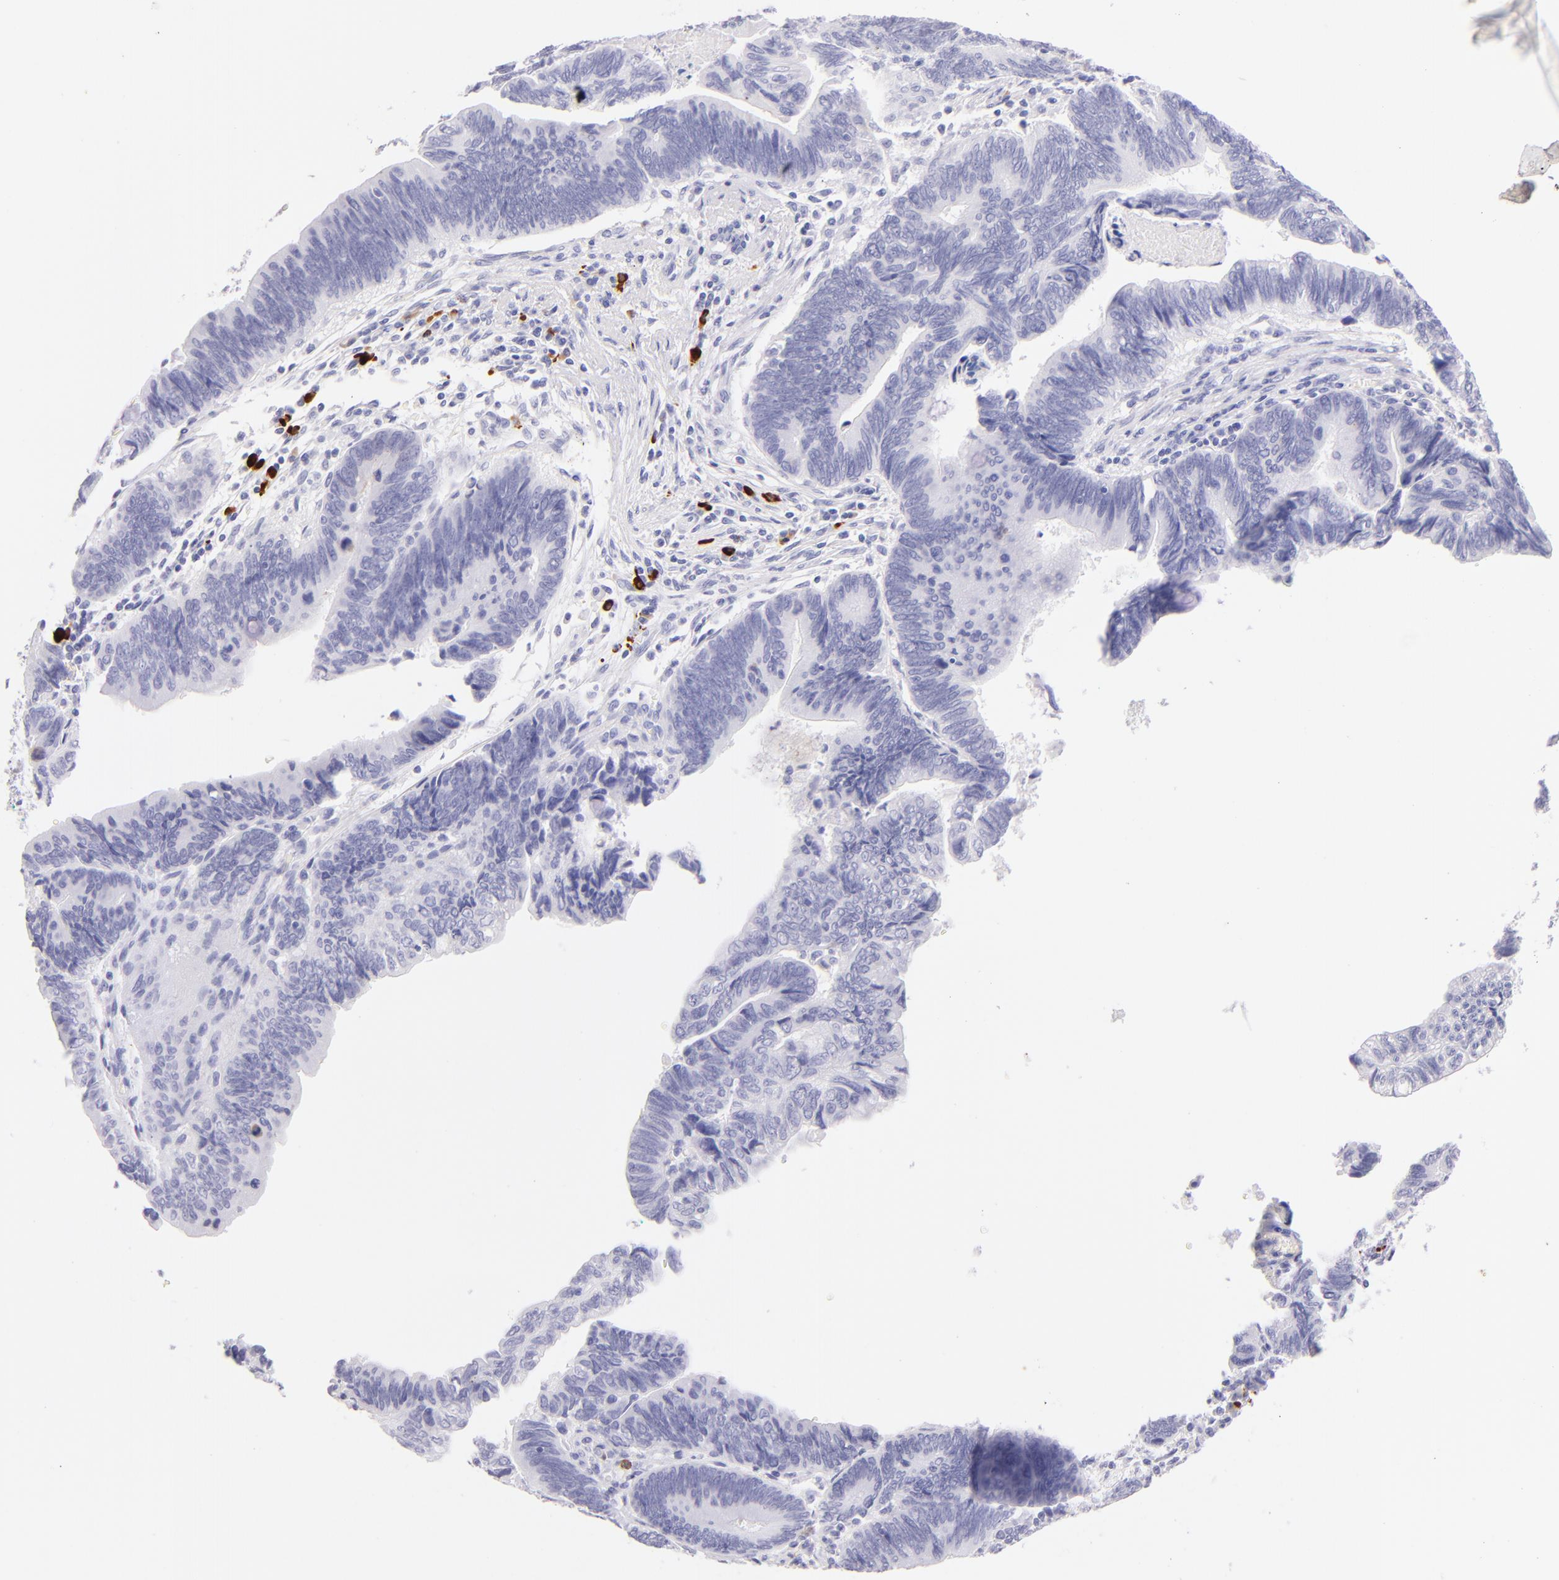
{"staining": {"intensity": "negative", "quantity": "none", "location": "none"}, "tissue": "pancreatic cancer", "cell_type": "Tumor cells", "image_type": "cancer", "snomed": [{"axis": "morphology", "description": "Adenocarcinoma, NOS"}, {"axis": "topography", "description": "Pancreas"}], "caption": "Immunohistochemistry image of adenocarcinoma (pancreatic) stained for a protein (brown), which demonstrates no staining in tumor cells.", "gene": "SDC1", "patient": {"sex": "female", "age": 70}}